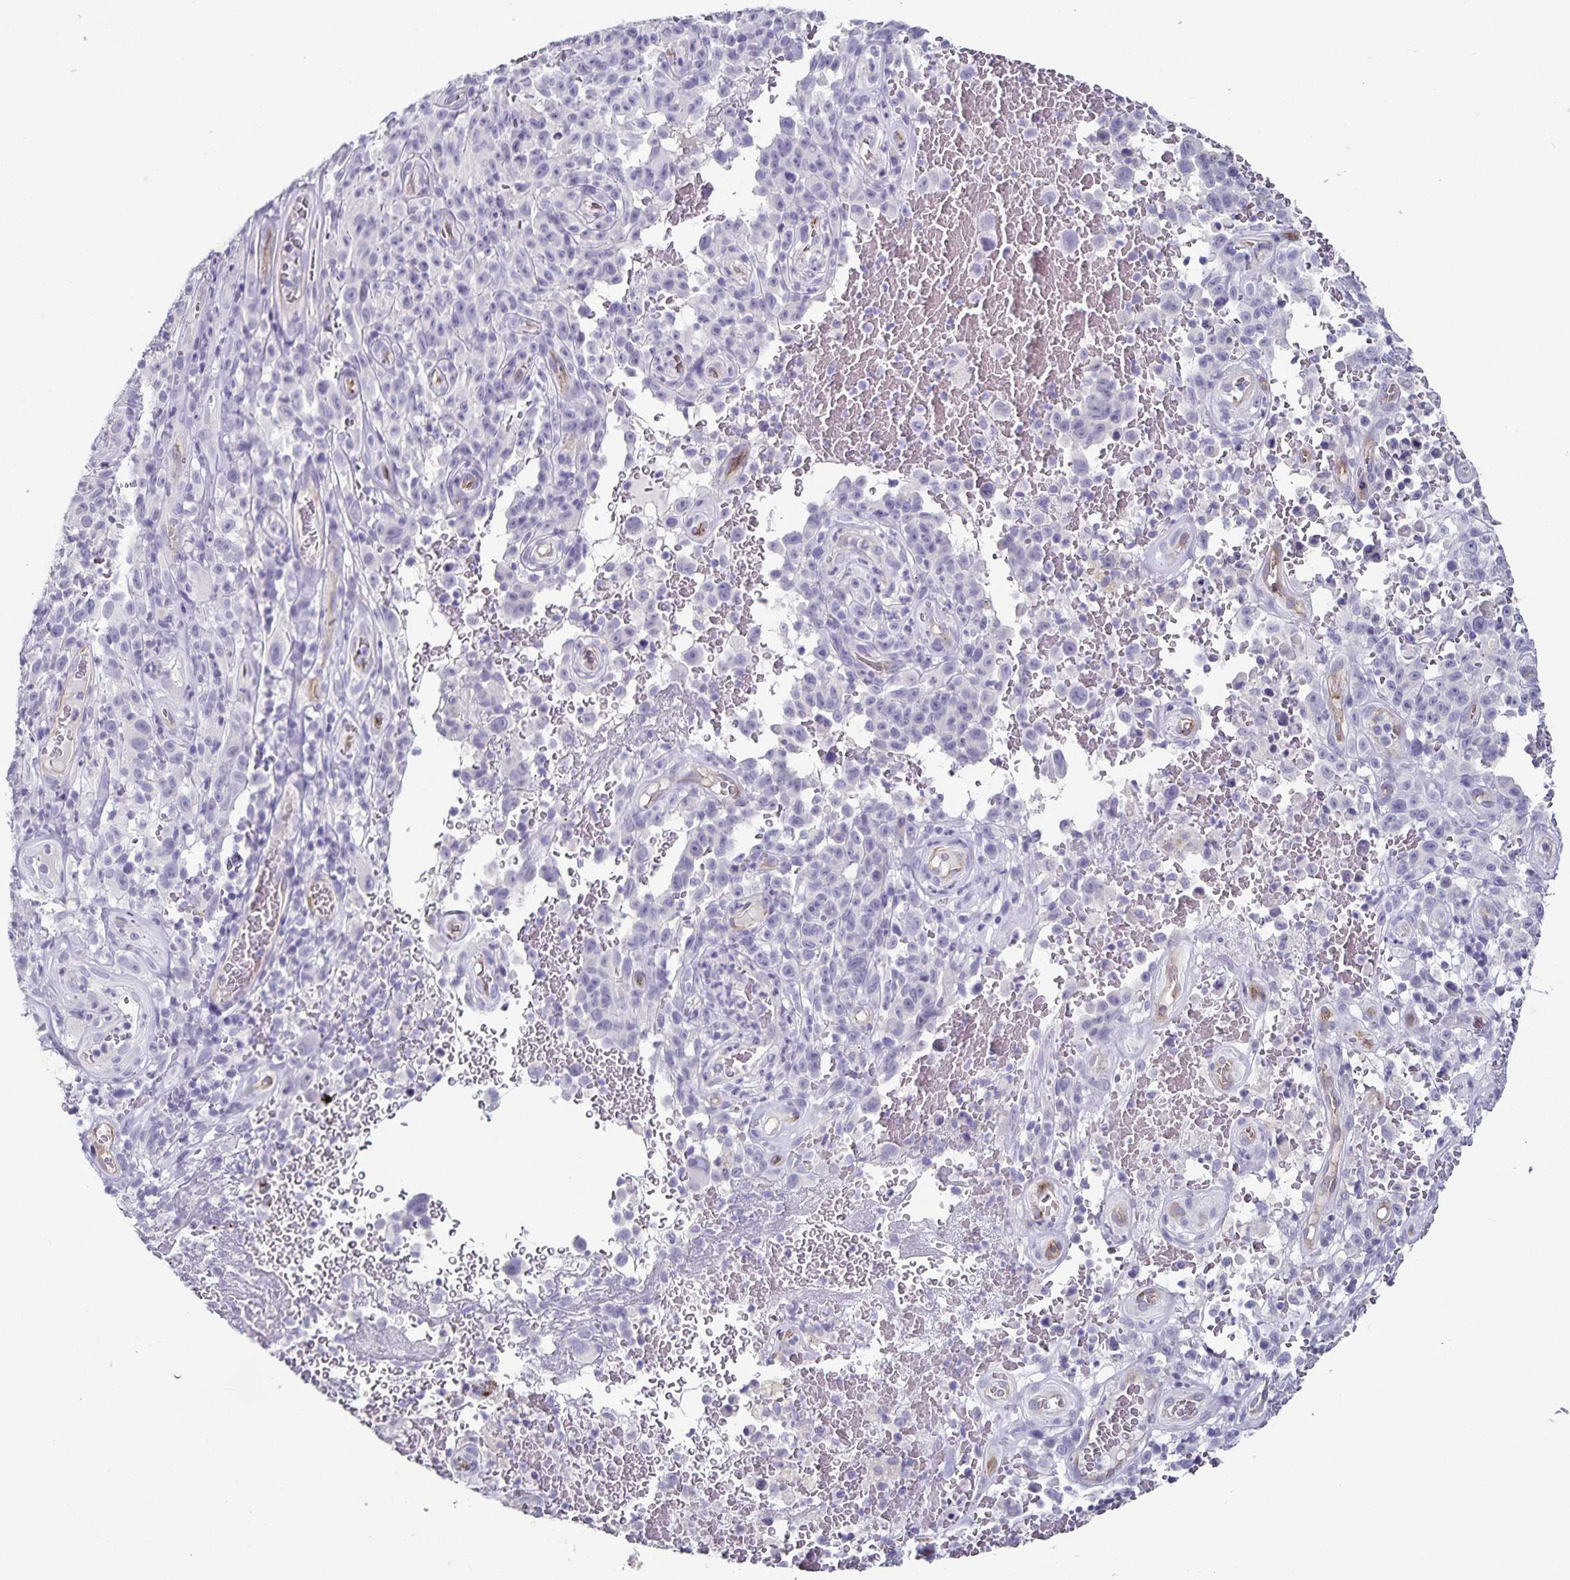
{"staining": {"intensity": "negative", "quantity": "none", "location": "none"}, "tissue": "melanoma", "cell_type": "Tumor cells", "image_type": "cancer", "snomed": [{"axis": "morphology", "description": "Malignant melanoma, NOS"}, {"axis": "topography", "description": "Skin"}], "caption": "A photomicrograph of human melanoma is negative for staining in tumor cells.", "gene": "PODXL", "patient": {"sex": "female", "age": 82}}